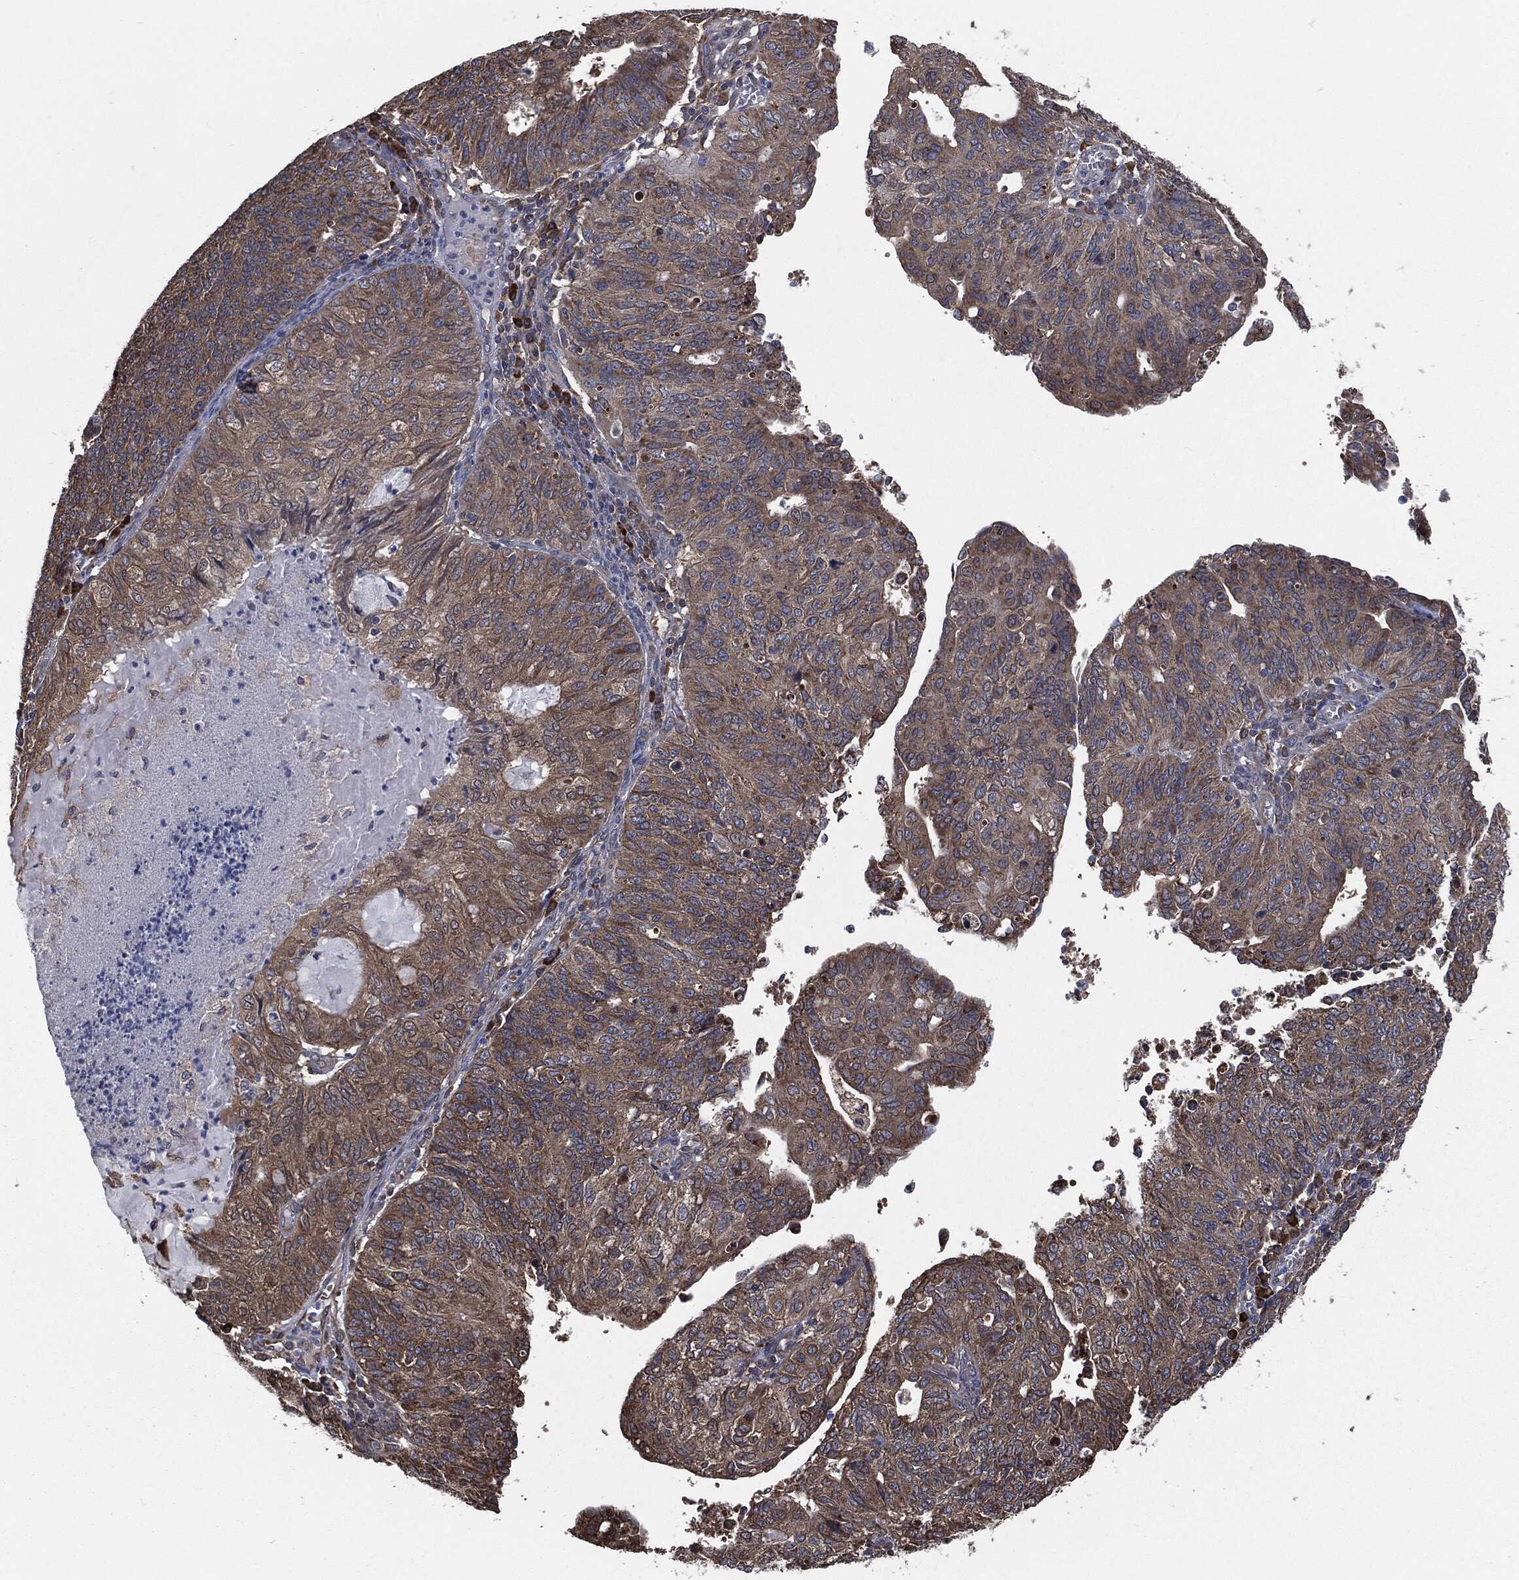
{"staining": {"intensity": "weak", "quantity": ">75%", "location": "cytoplasmic/membranous"}, "tissue": "endometrial cancer", "cell_type": "Tumor cells", "image_type": "cancer", "snomed": [{"axis": "morphology", "description": "Adenocarcinoma, NOS"}, {"axis": "topography", "description": "Endometrium"}], "caption": "This is an image of IHC staining of adenocarcinoma (endometrial), which shows weak positivity in the cytoplasmic/membranous of tumor cells.", "gene": "PRDX4", "patient": {"sex": "female", "age": 82}}